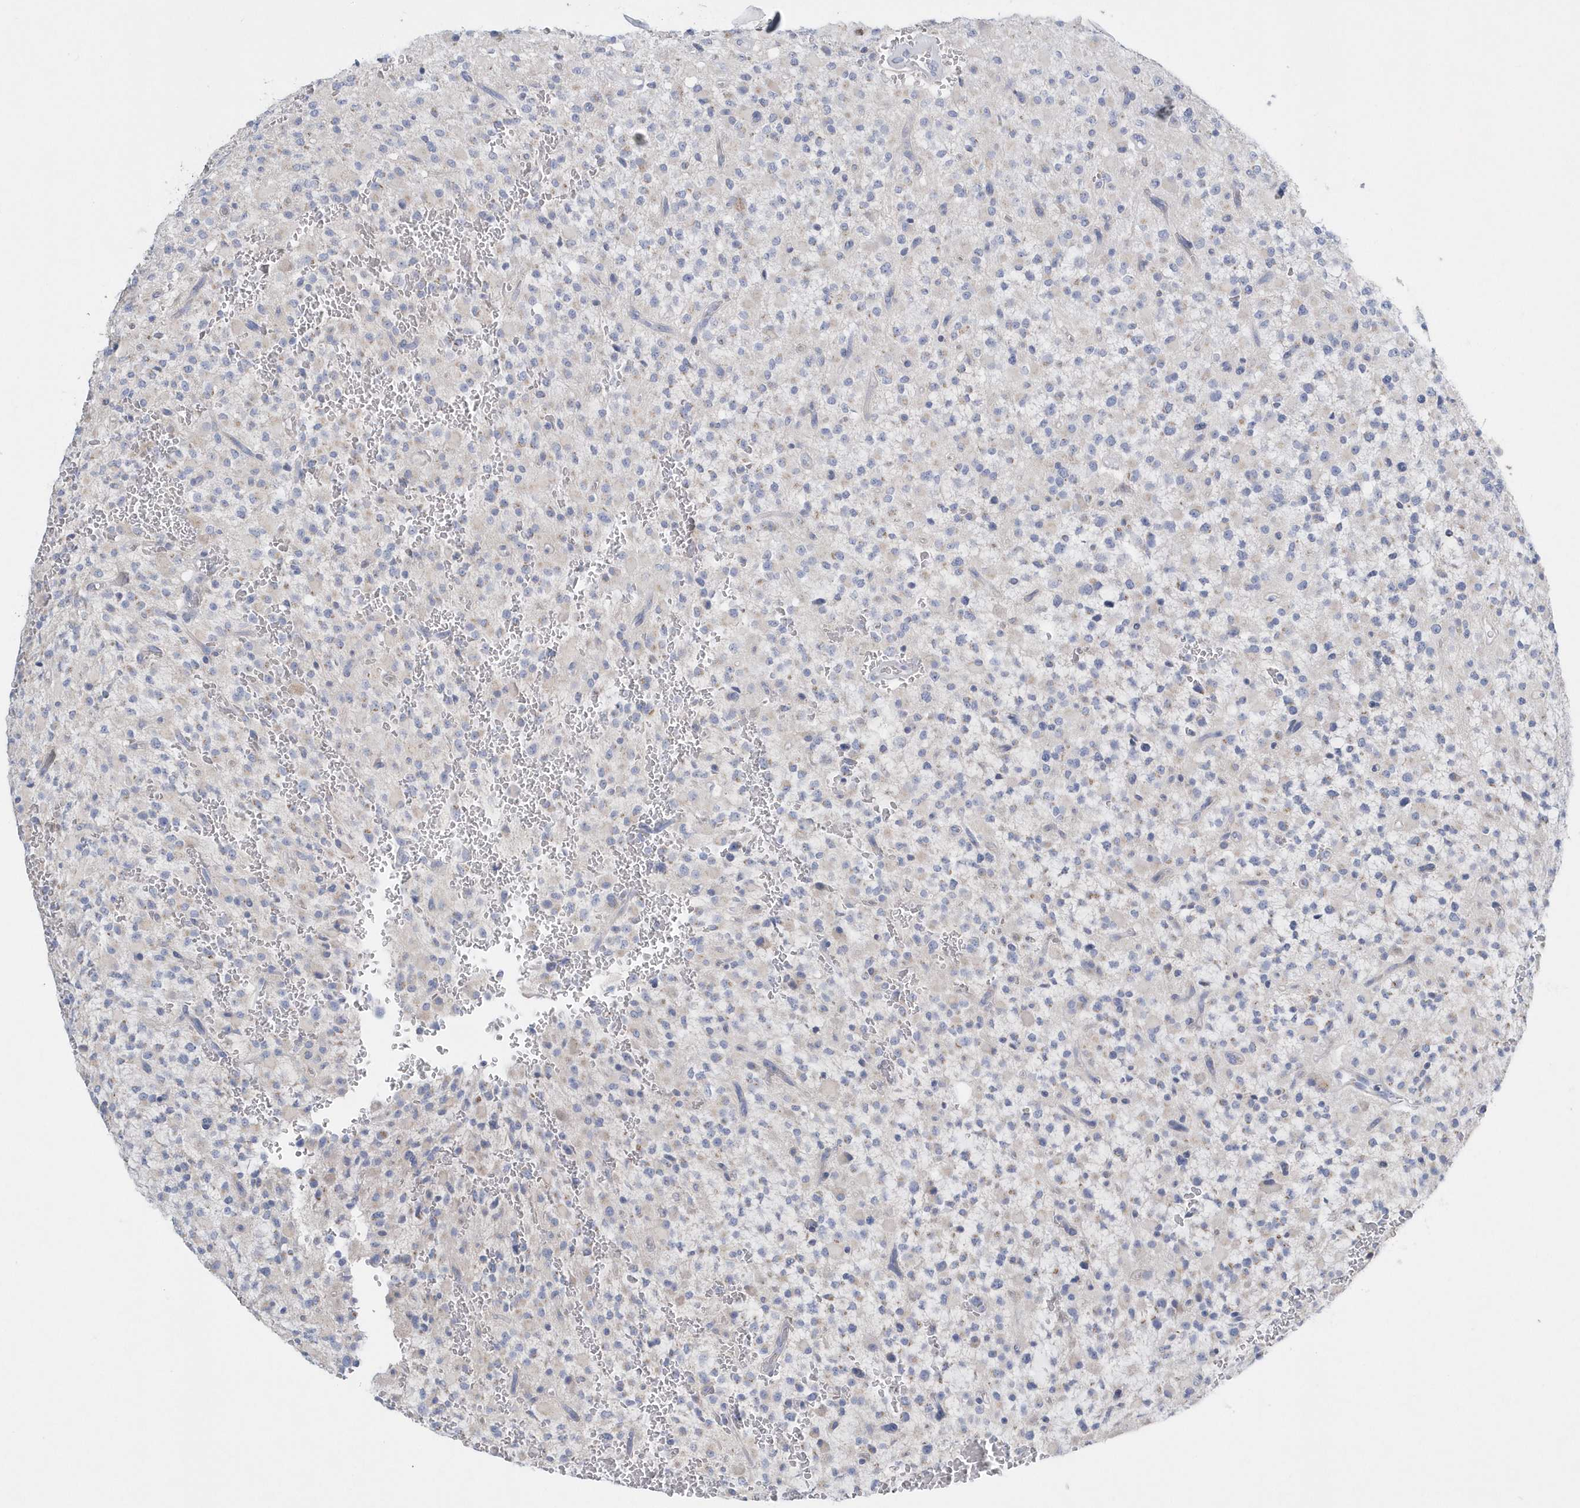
{"staining": {"intensity": "negative", "quantity": "none", "location": "none"}, "tissue": "glioma", "cell_type": "Tumor cells", "image_type": "cancer", "snomed": [{"axis": "morphology", "description": "Glioma, malignant, High grade"}, {"axis": "topography", "description": "Brain"}], "caption": "Tumor cells show no significant protein expression in glioma.", "gene": "SPATA18", "patient": {"sex": "male", "age": 34}}